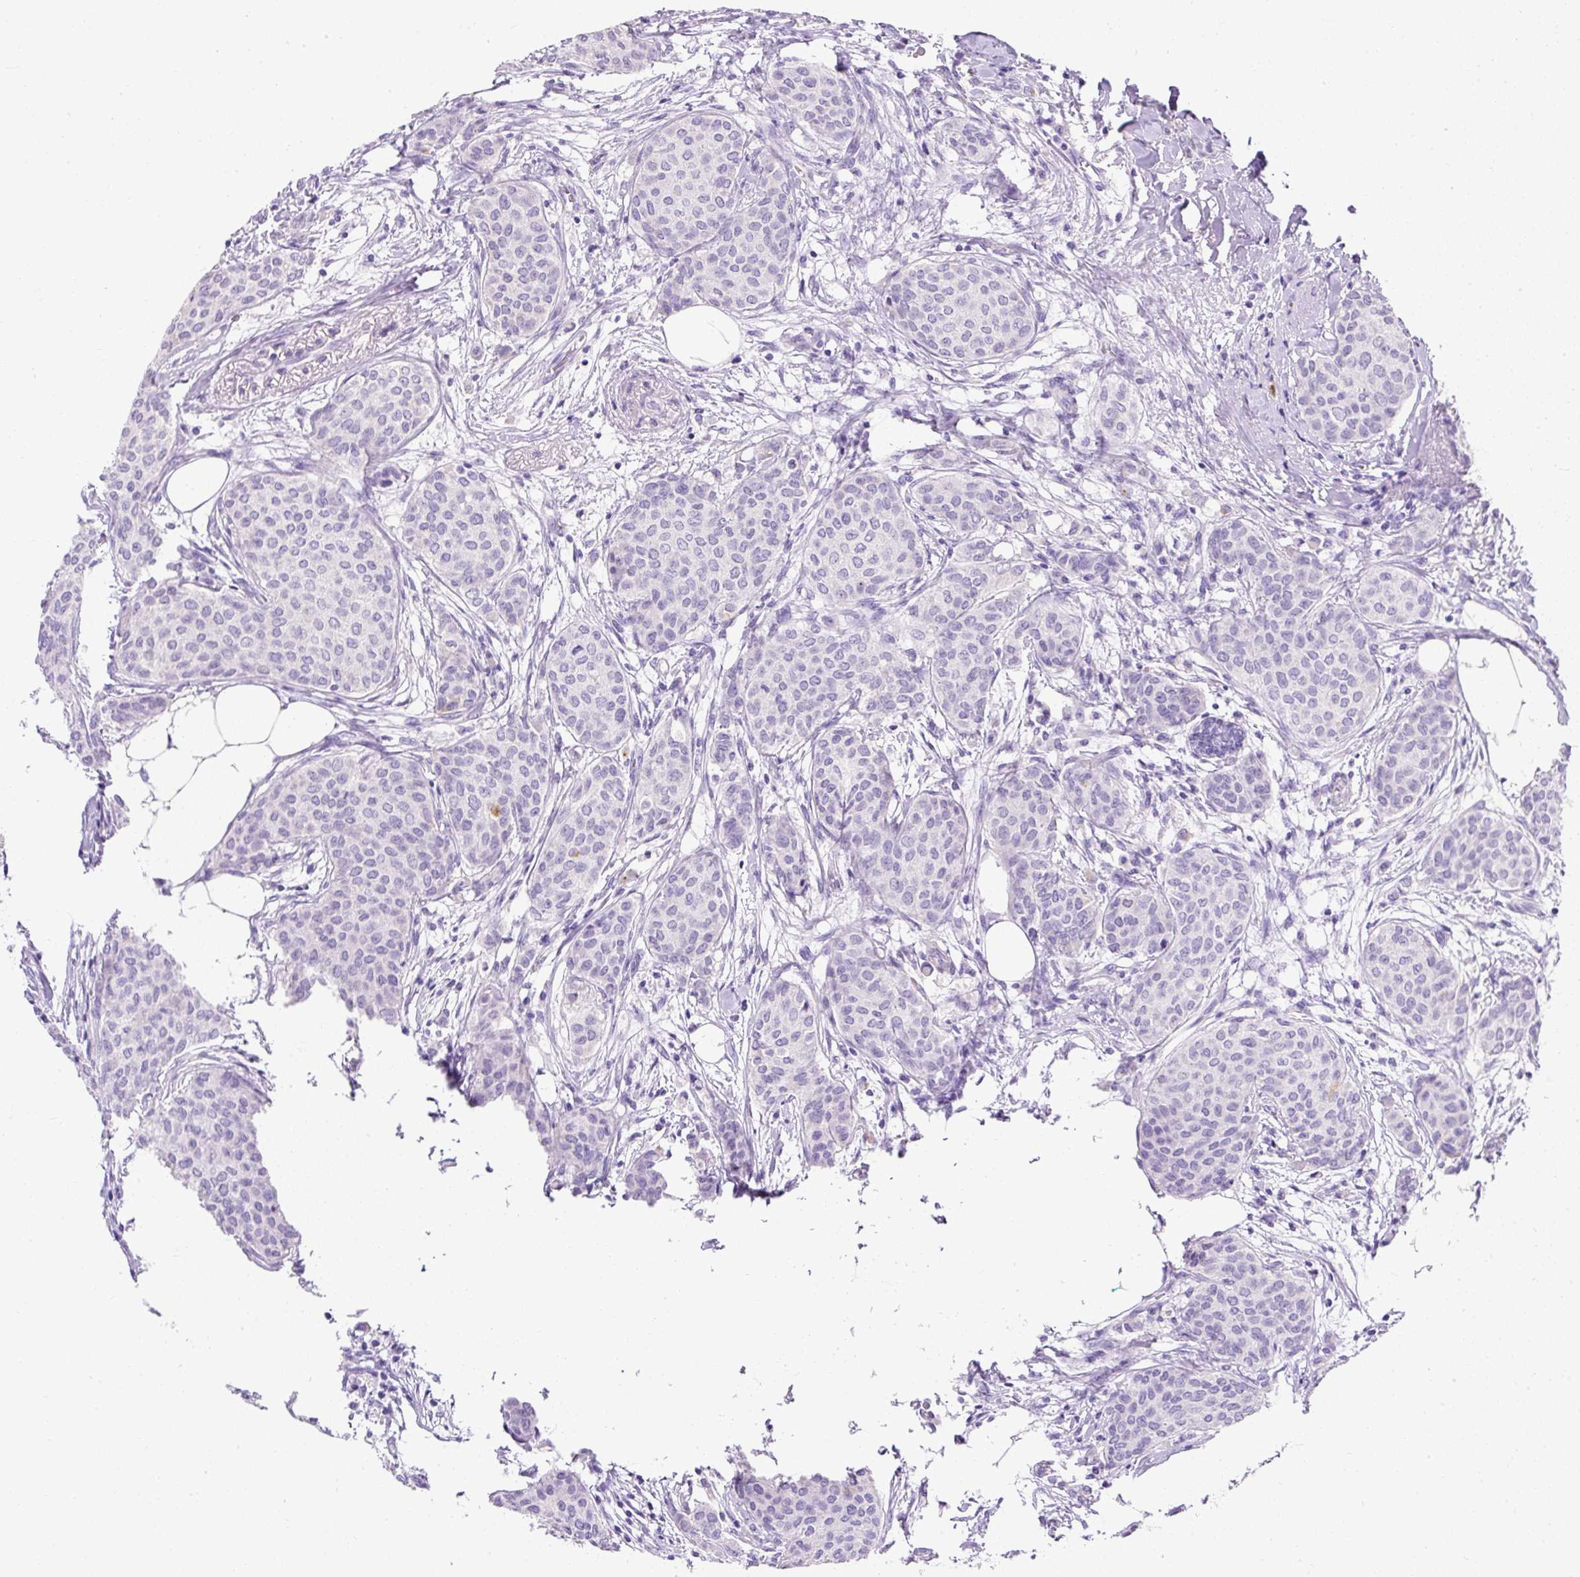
{"staining": {"intensity": "negative", "quantity": "none", "location": "none"}, "tissue": "breast cancer", "cell_type": "Tumor cells", "image_type": "cancer", "snomed": [{"axis": "morphology", "description": "Duct carcinoma"}, {"axis": "topography", "description": "Breast"}], "caption": "The micrograph exhibits no significant positivity in tumor cells of breast cancer.", "gene": "C2CD4C", "patient": {"sex": "female", "age": 47}}